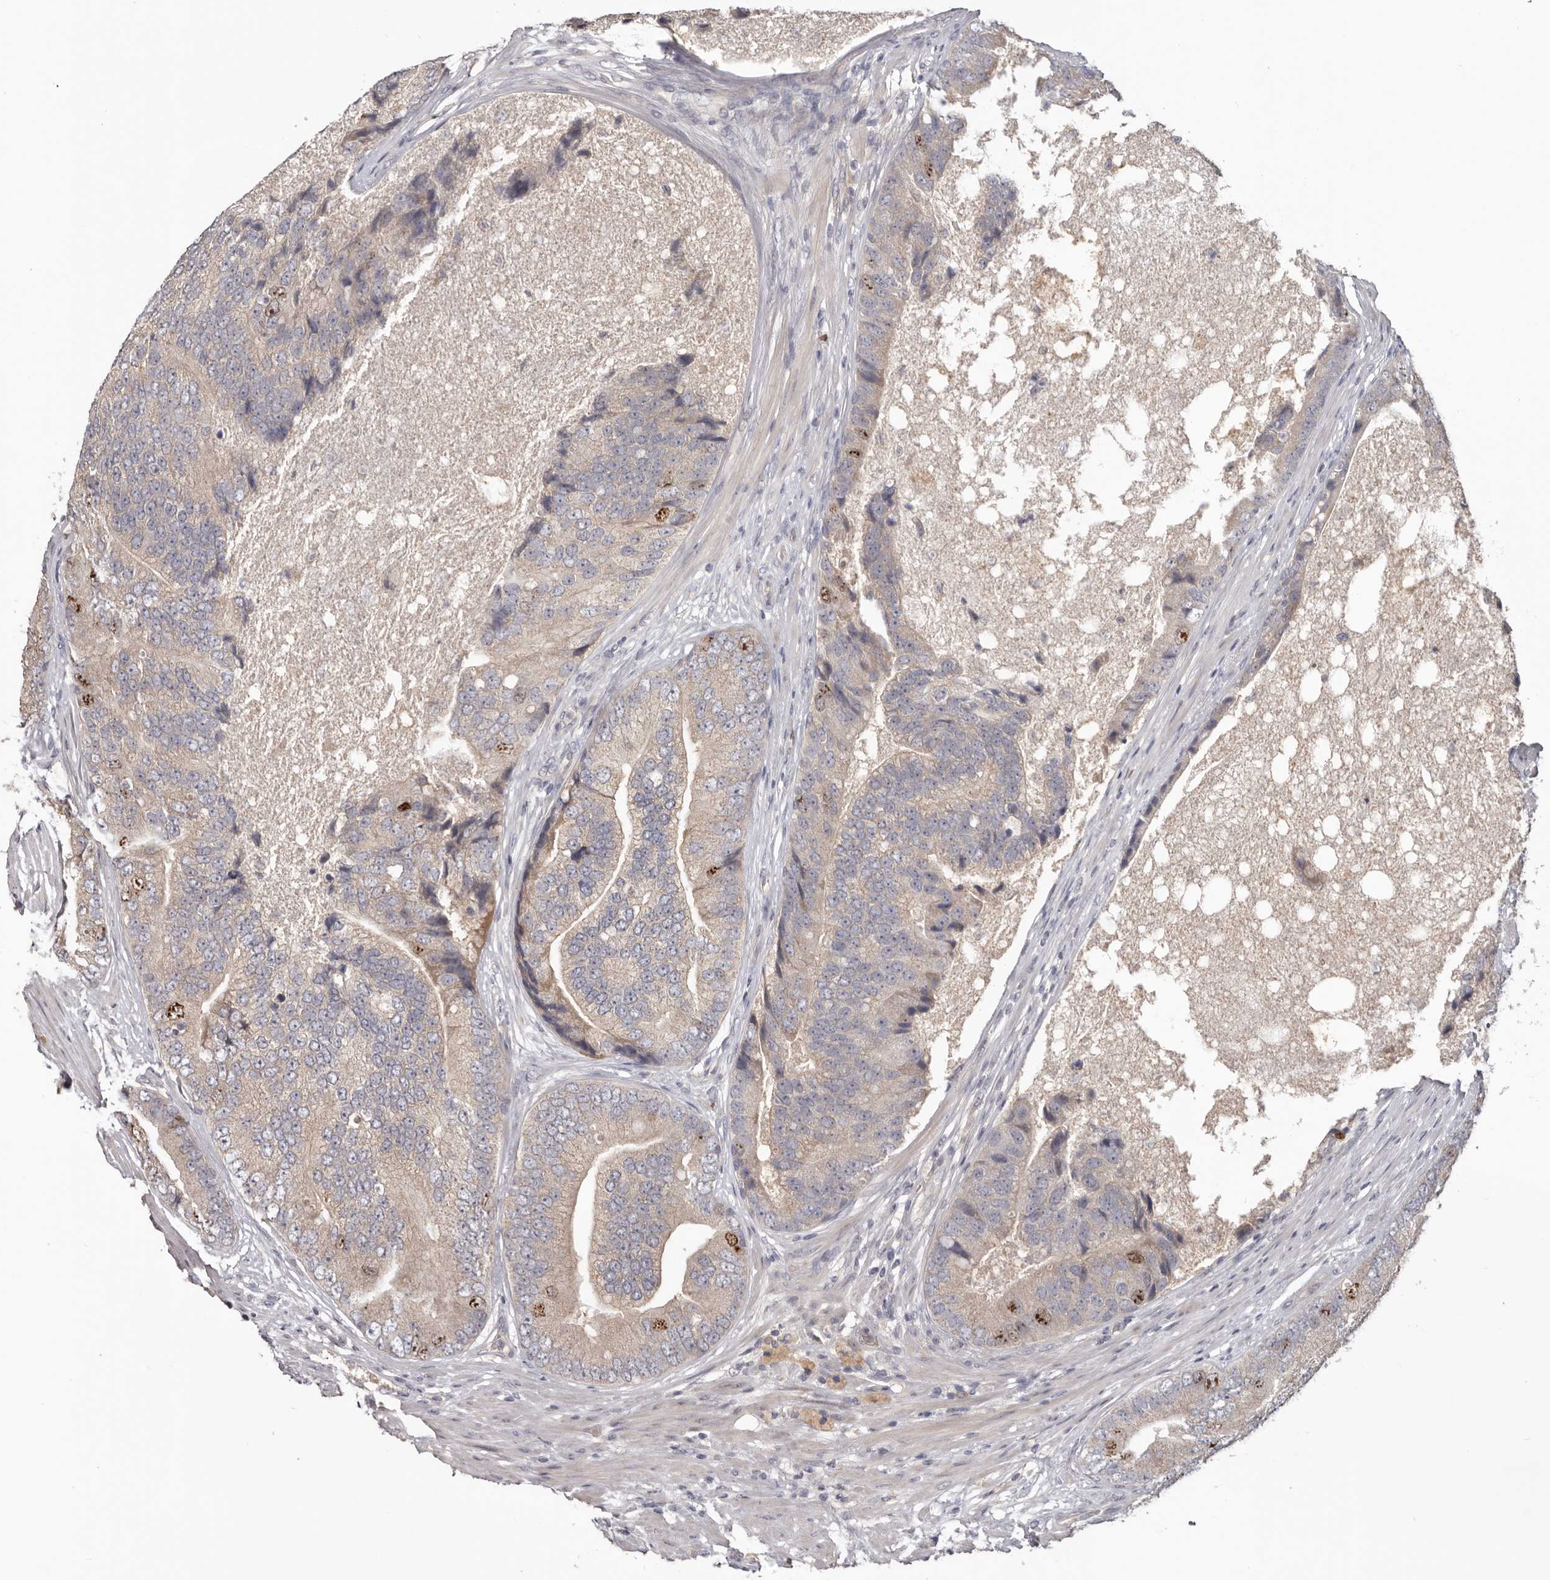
{"staining": {"intensity": "moderate", "quantity": "<25%", "location": "nuclear"}, "tissue": "prostate cancer", "cell_type": "Tumor cells", "image_type": "cancer", "snomed": [{"axis": "morphology", "description": "Adenocarcinoma, High grade"}, {"axis": "topography", "description": "Prostate"}], "caption": "IHC histopathology image of neoplastic tissue: human adenocarcinoma (high-grade) (prostate) stained using IHC reveals low levels of moderate protein expression localized specifically in the nuclear of tumor cells, appearing as a nuclear brown color.", "gene": "CCDC190", "patient": {"sex": "male", "age": 70}}